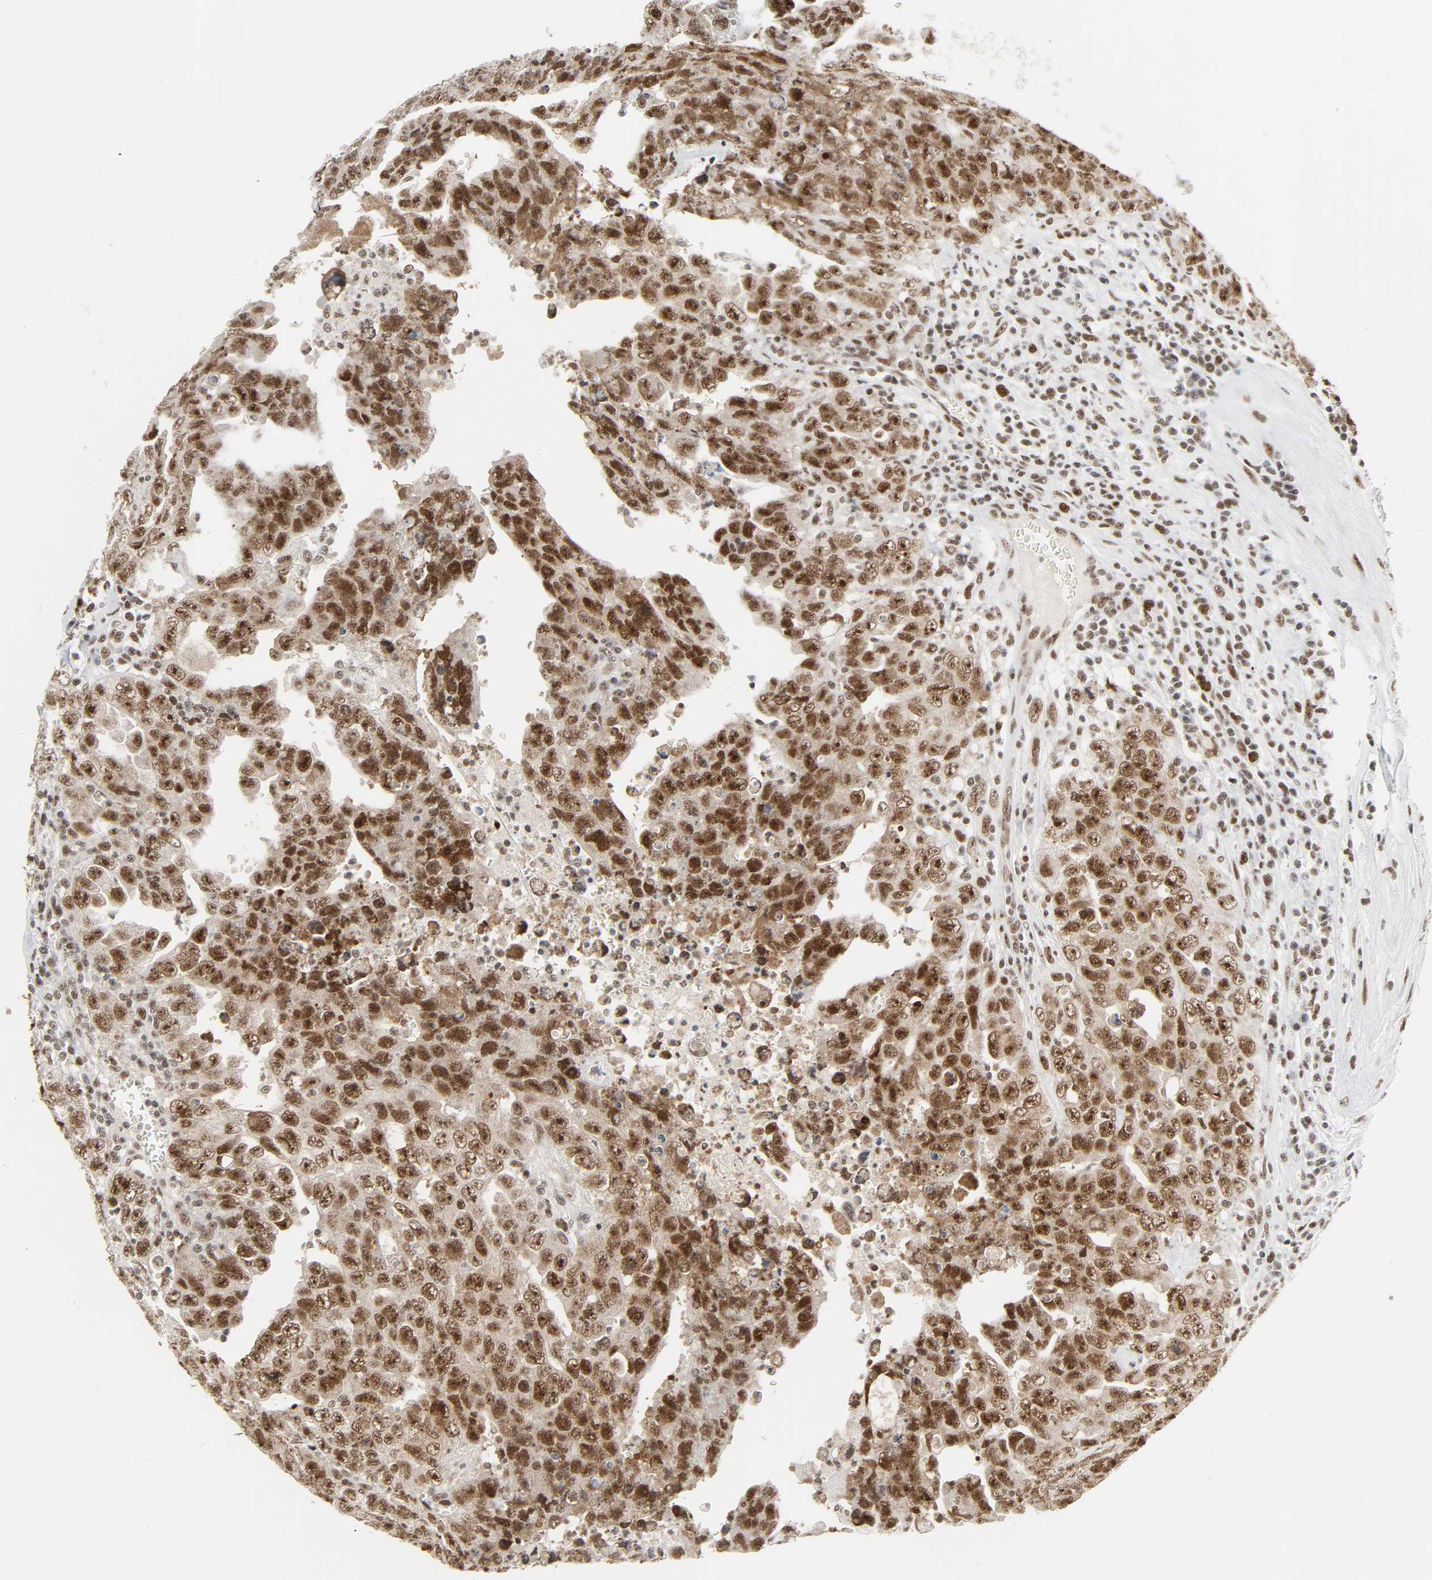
{"staining": {"intensity": "strong", "quantity": ">75%", "location": "nuclear"}, "tissue": "testis cancer", "cell_type": "Tumor cells", "image_type": "cancer", "snomed": [{"axis": "morphology", "description": "Carcinoma, Embryonal, NOS"}, {"axis": "topography", "description": "Testis"}], "caption": "Protein staining displays strong nuclear positivity in about >75% of tumor cells in testis cancer (embryonal carcinoma). (DAB IHC with brightfield microscopy, high magnification).", "gene": "CDK7", "patient": {"sex": "male", "age": 28}}